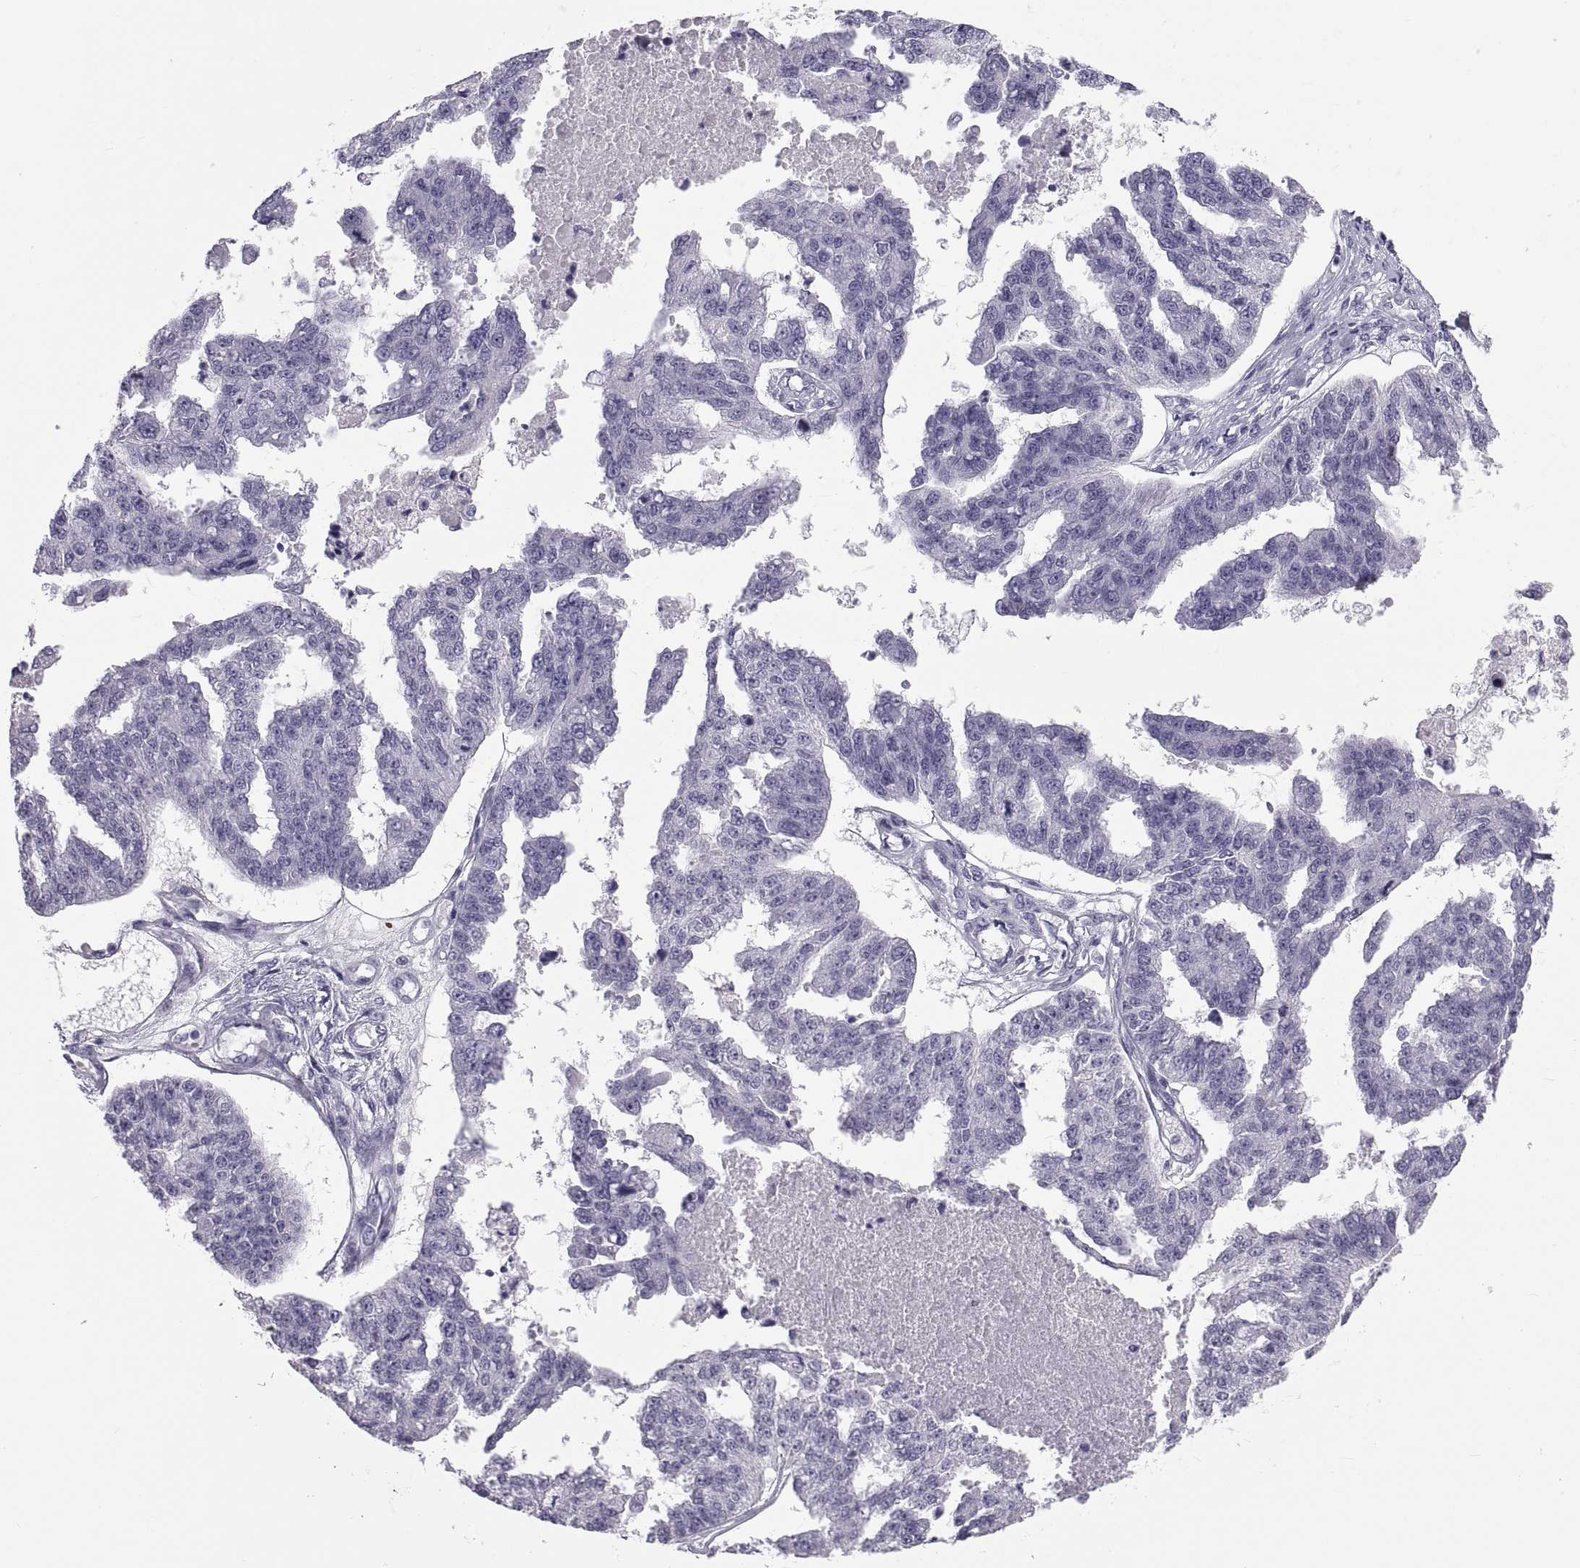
{"staining": {"intensity": "negative", "quantity": "none", "location": "none"}, "tissue": "ovarian cancer", "cell_type": "Tumor cells", "image_type": "cancer", "snomed": [{"axis": "morphology", "description": "Cystadenocarcinoma, serous, NOS"}, {"axis": "topography", "description": "Ovary"}], "caption": "Immunohistochemistry histopathology image of ovarian cancer (serous cystadenocarcinoma) stained for a protein (brown), which demonstrates no positivity in tumor cells.", "gene": "MAGEB1", "patient": {"sex": "female", "age": 58}}